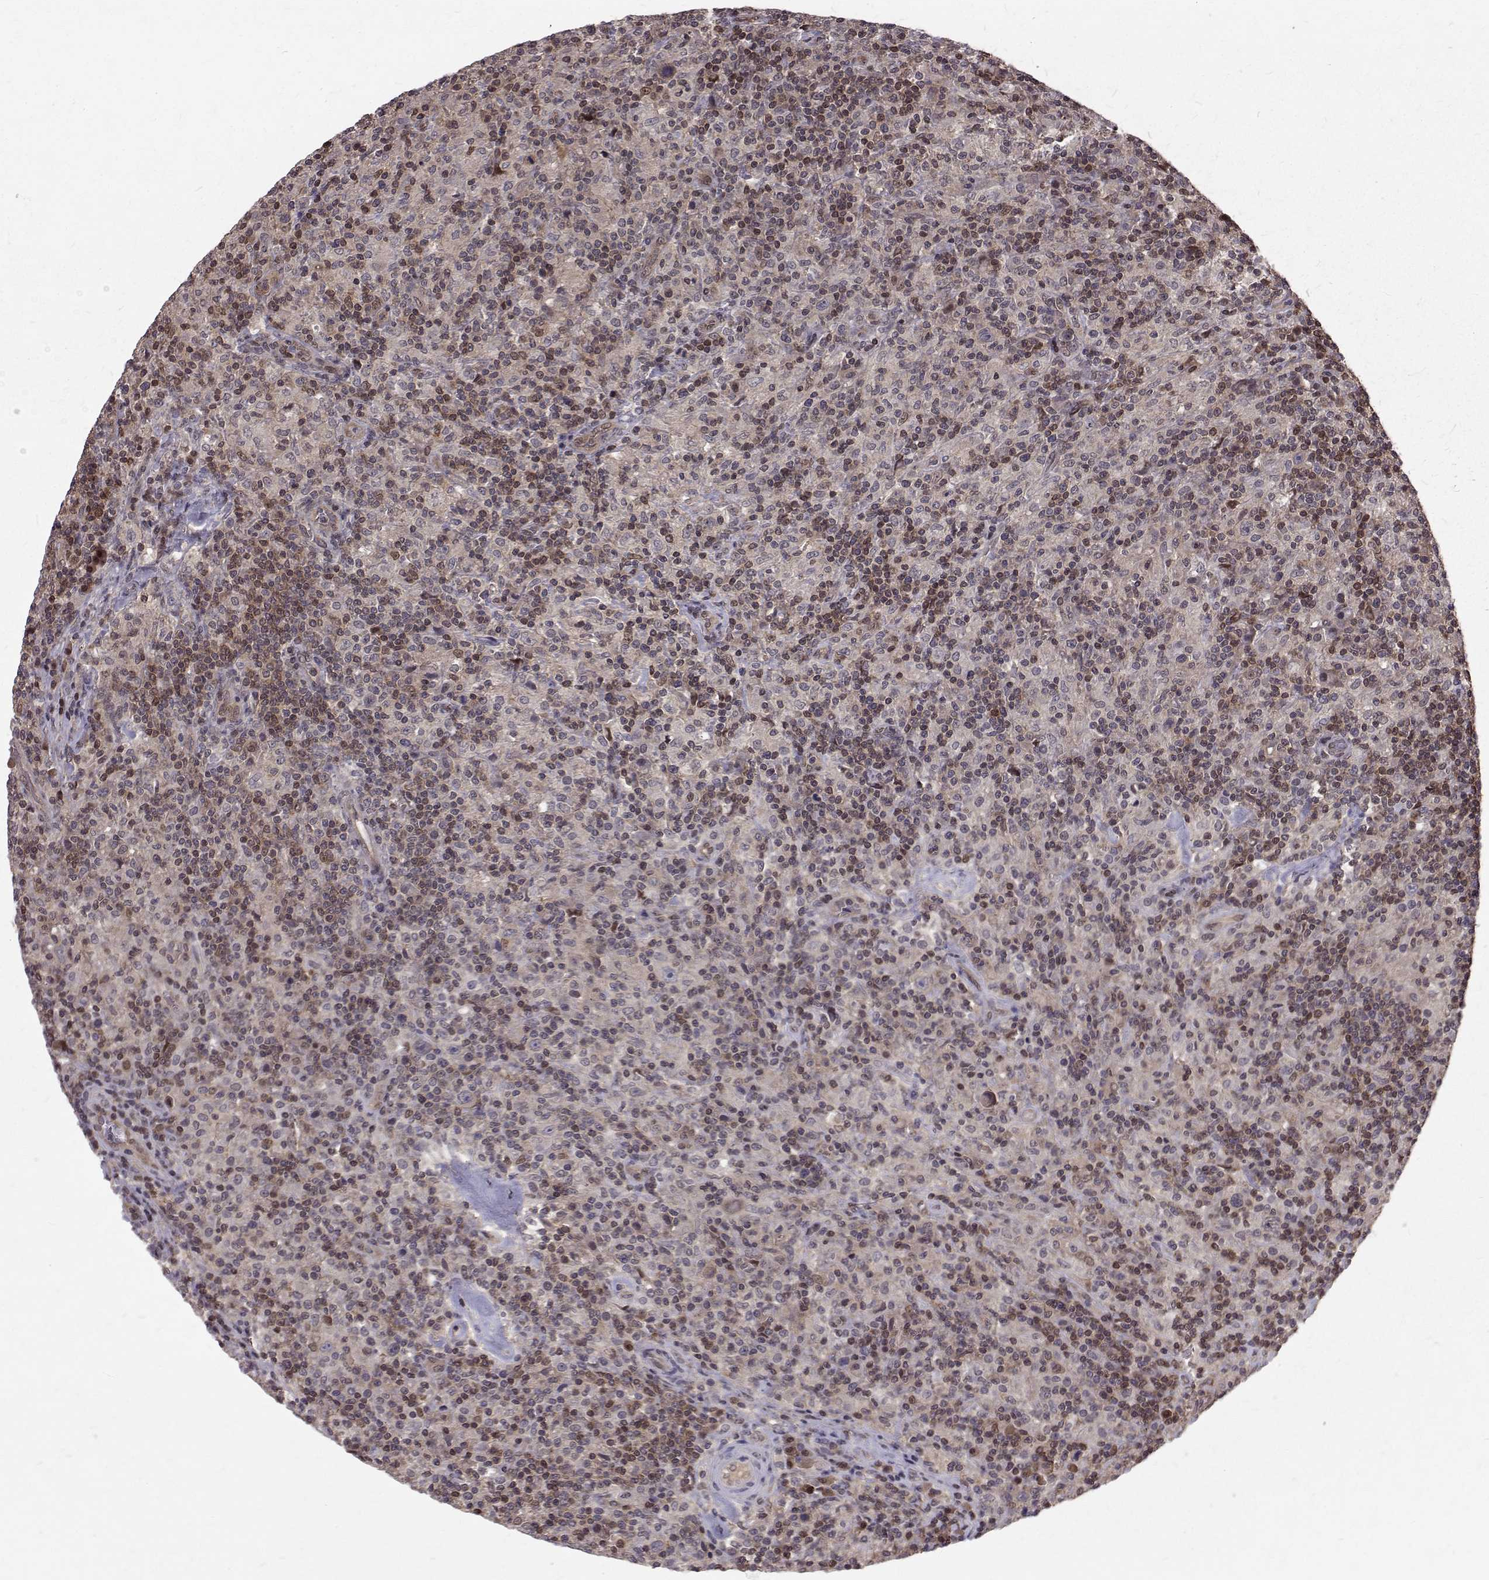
{"staining": {"intensity": "negative", "quantity": "none", "location": "none"}, "tissue": "lymphoma", "cell_type": "Tumor cells", "image_type": "cancer", "snomed": [{"axis": "morphology", "description": "Hodgkin's disease, NOS"}, {"axis": "topography", "description": "Lymph node"}], "caption": "This is an immunohistochemistry (IHC) image of human lymphoma. There is no staining in tumor cells.", "gene": "NIF3L1", "patient": {"sex": "male", "age": 70}}